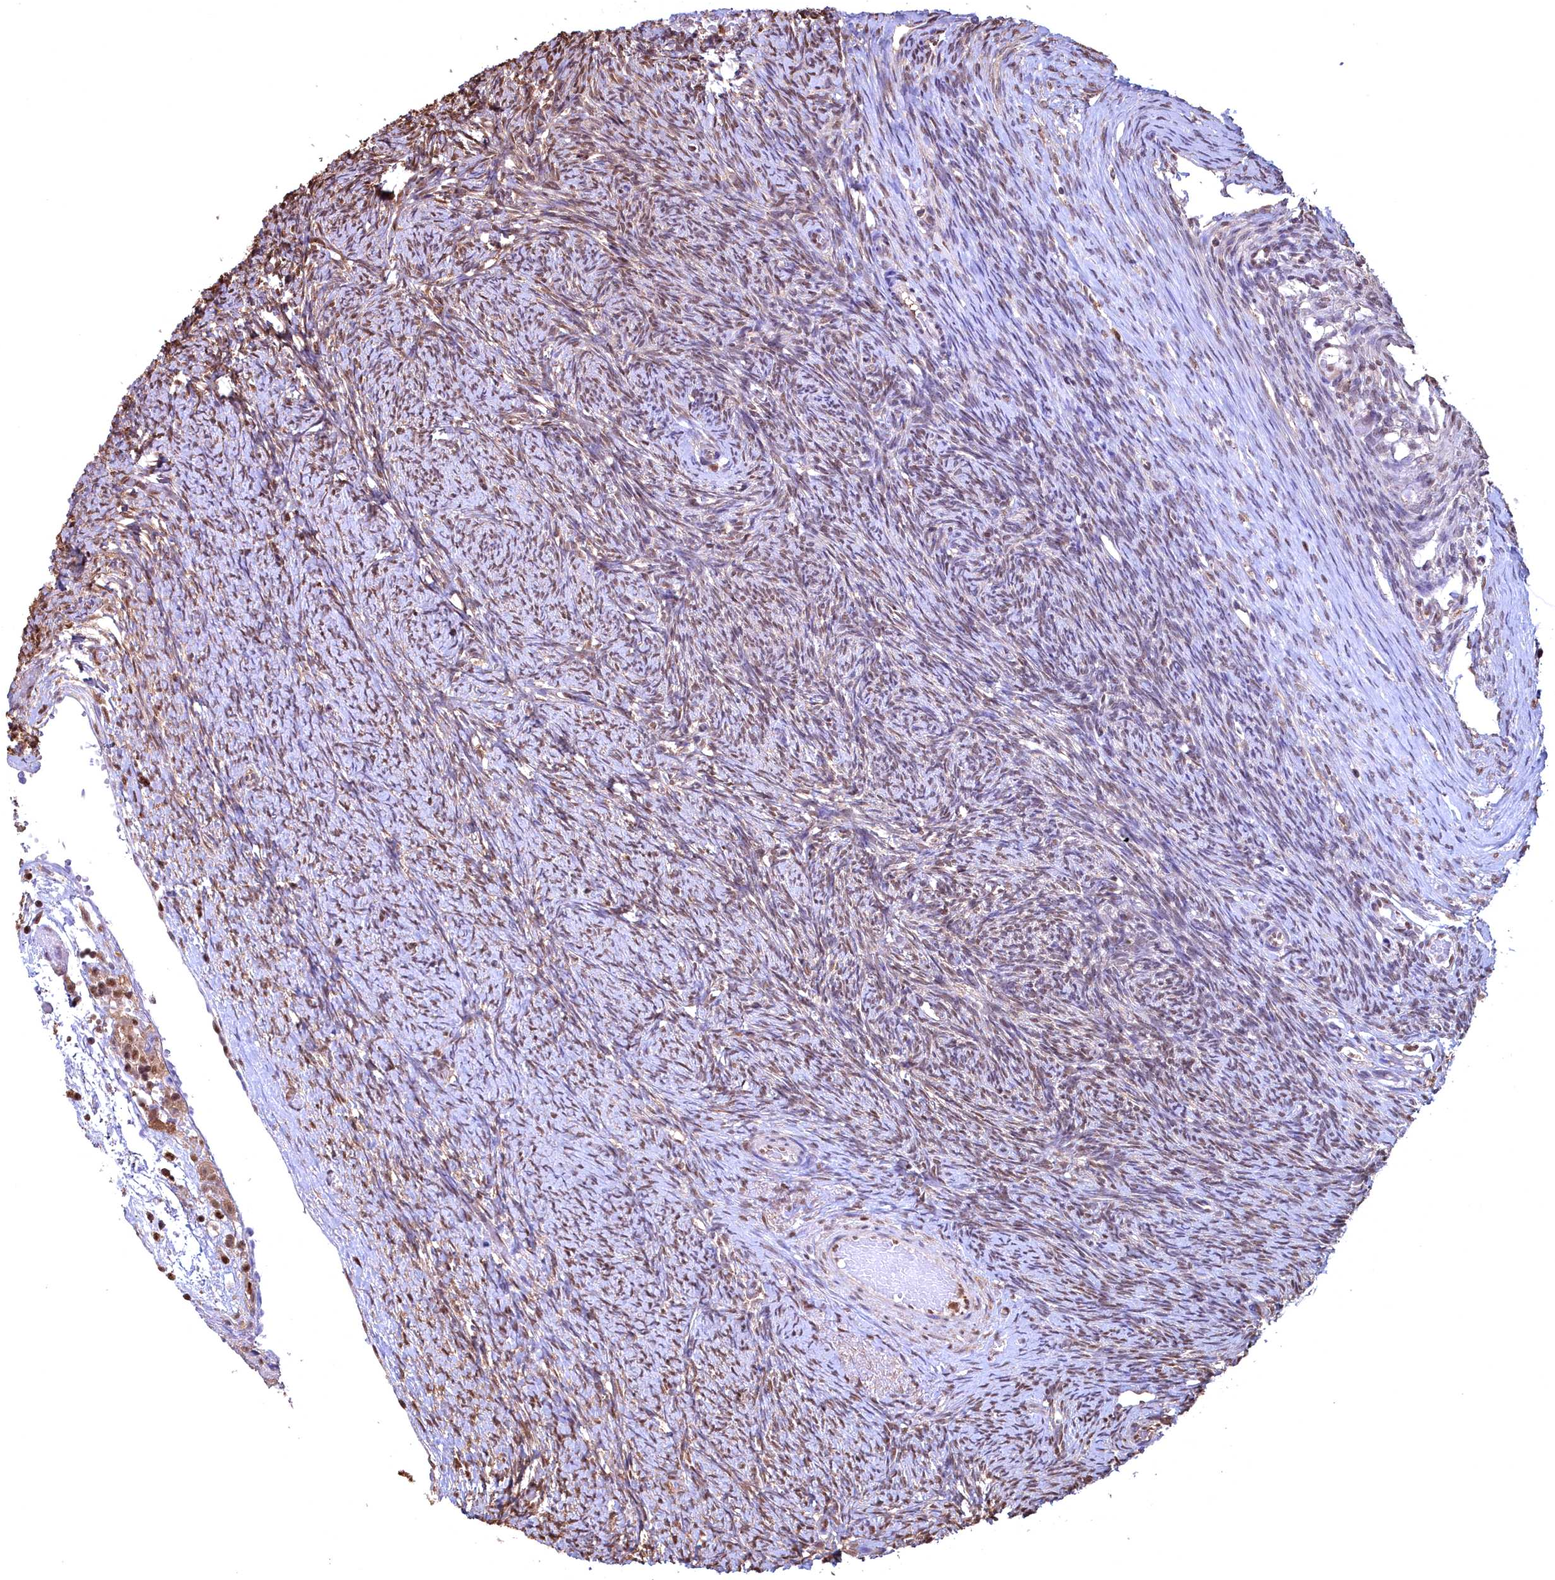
{"staining": {"intensity": "moderate", "quantity": ">75%", "location": "cytoplasmic/membranous"}, "tissue": "ovary", "cell_type": "Follicle cells", "image_type": "normal", "snomed": [{"axis": "morphology", "description": "Normal tissue, NOS"}, {"axis": "topography", "description": "Ovary"}], "caption": "A high-resolution photomicrograph shows IHC staining of normal ovary, which demonstrates moderate cytoplasmic/membranous expression in about >75% of follicle cells.", "gene": "GAPDH", "patient": {"sex": "female", "age": 44}}